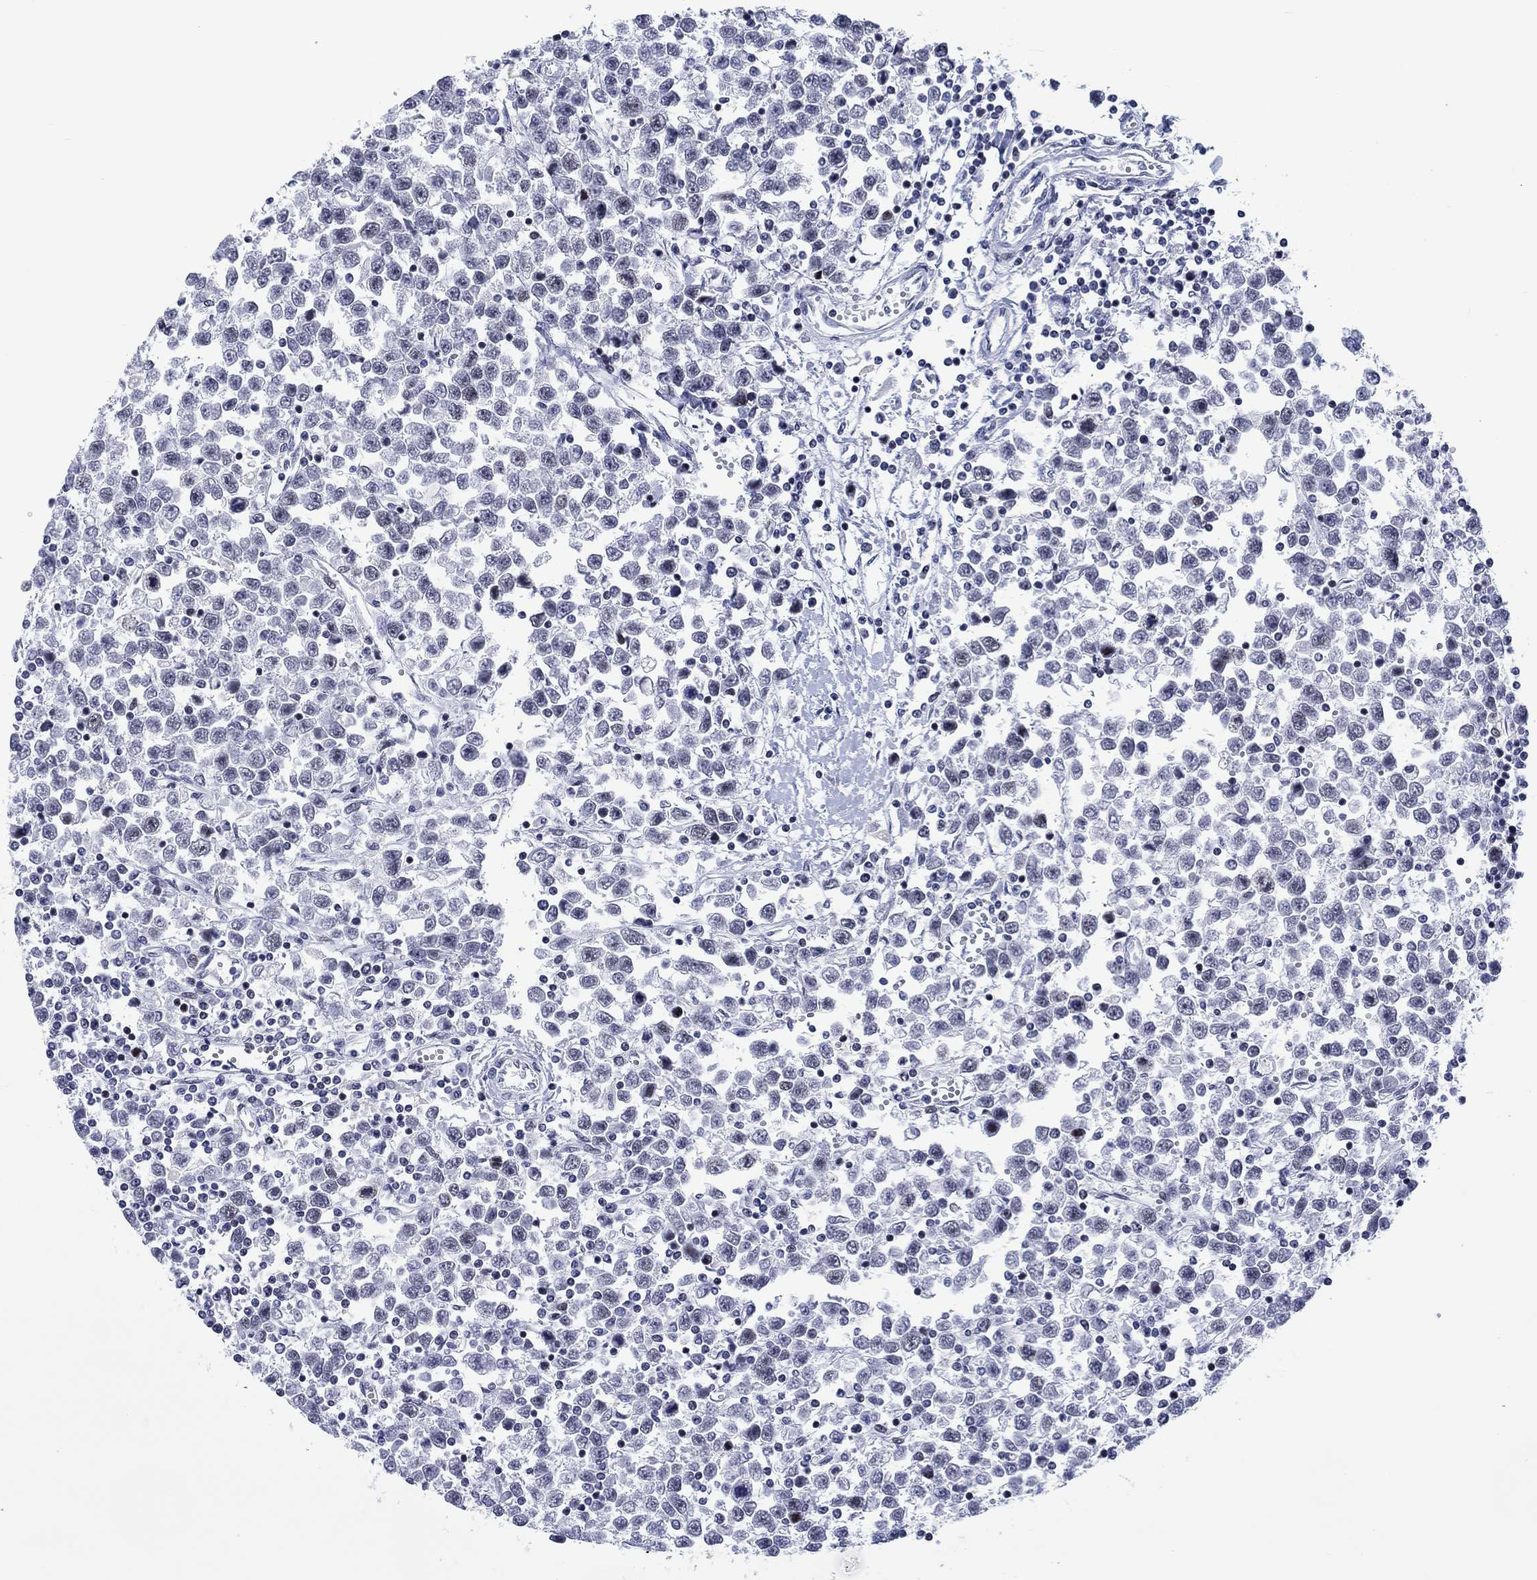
{"staining": {"intensity": "negative", "quantity": "none", "location": "none"}, "tissue": "testis cancer", "cell_type": "Tumor cells", "image_type": "cancer", "snomed": [{"axis": "morphology", "description": "Seminoma, NOS"}, {"axis": "topography", "description": "Testis"}], "caption": "Testis seminoma was stained to show a protein in brown. There is no significant staining in tumor cells.", "gene": "CDCA2", "patient": {"sex": "male", "age": 34}}